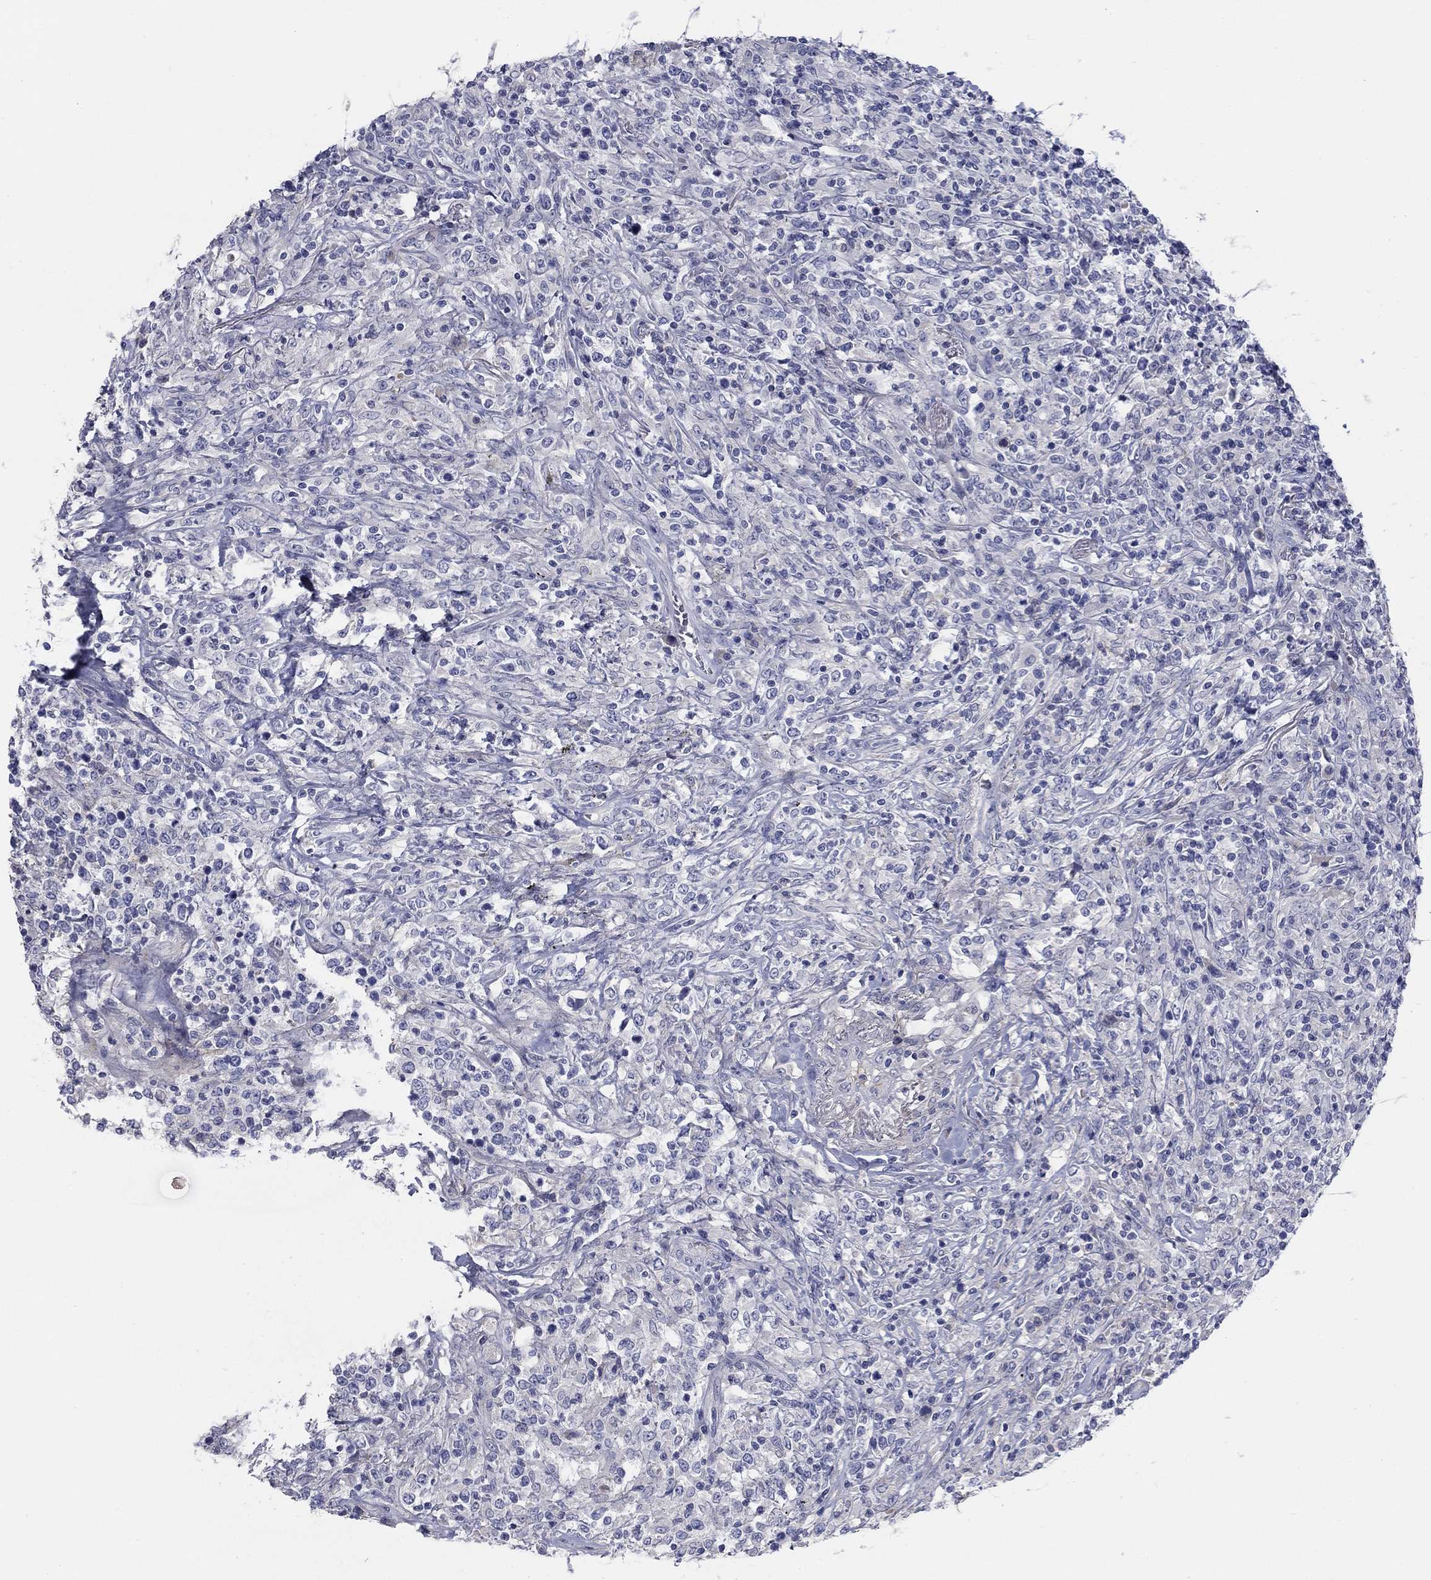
{"staining": {"intensity": "negative", "quantity": "none", "location": "none"}, "tissue": "lymphoma", "cell_type": "Tumor cells", "image_type": "cancer", "snomed": [{"axis": "morphology", "description": "Malignant lymphoma, non-Hodgkin's type, High grade"}, {"axis": "topography", "description": "Lung"}], "caption": "Protein analysis of lymphoma exhibits no significant positivity in tumor cells.", "gene": "TMEM249", "patient": {"sex": "male", "age": 79}}